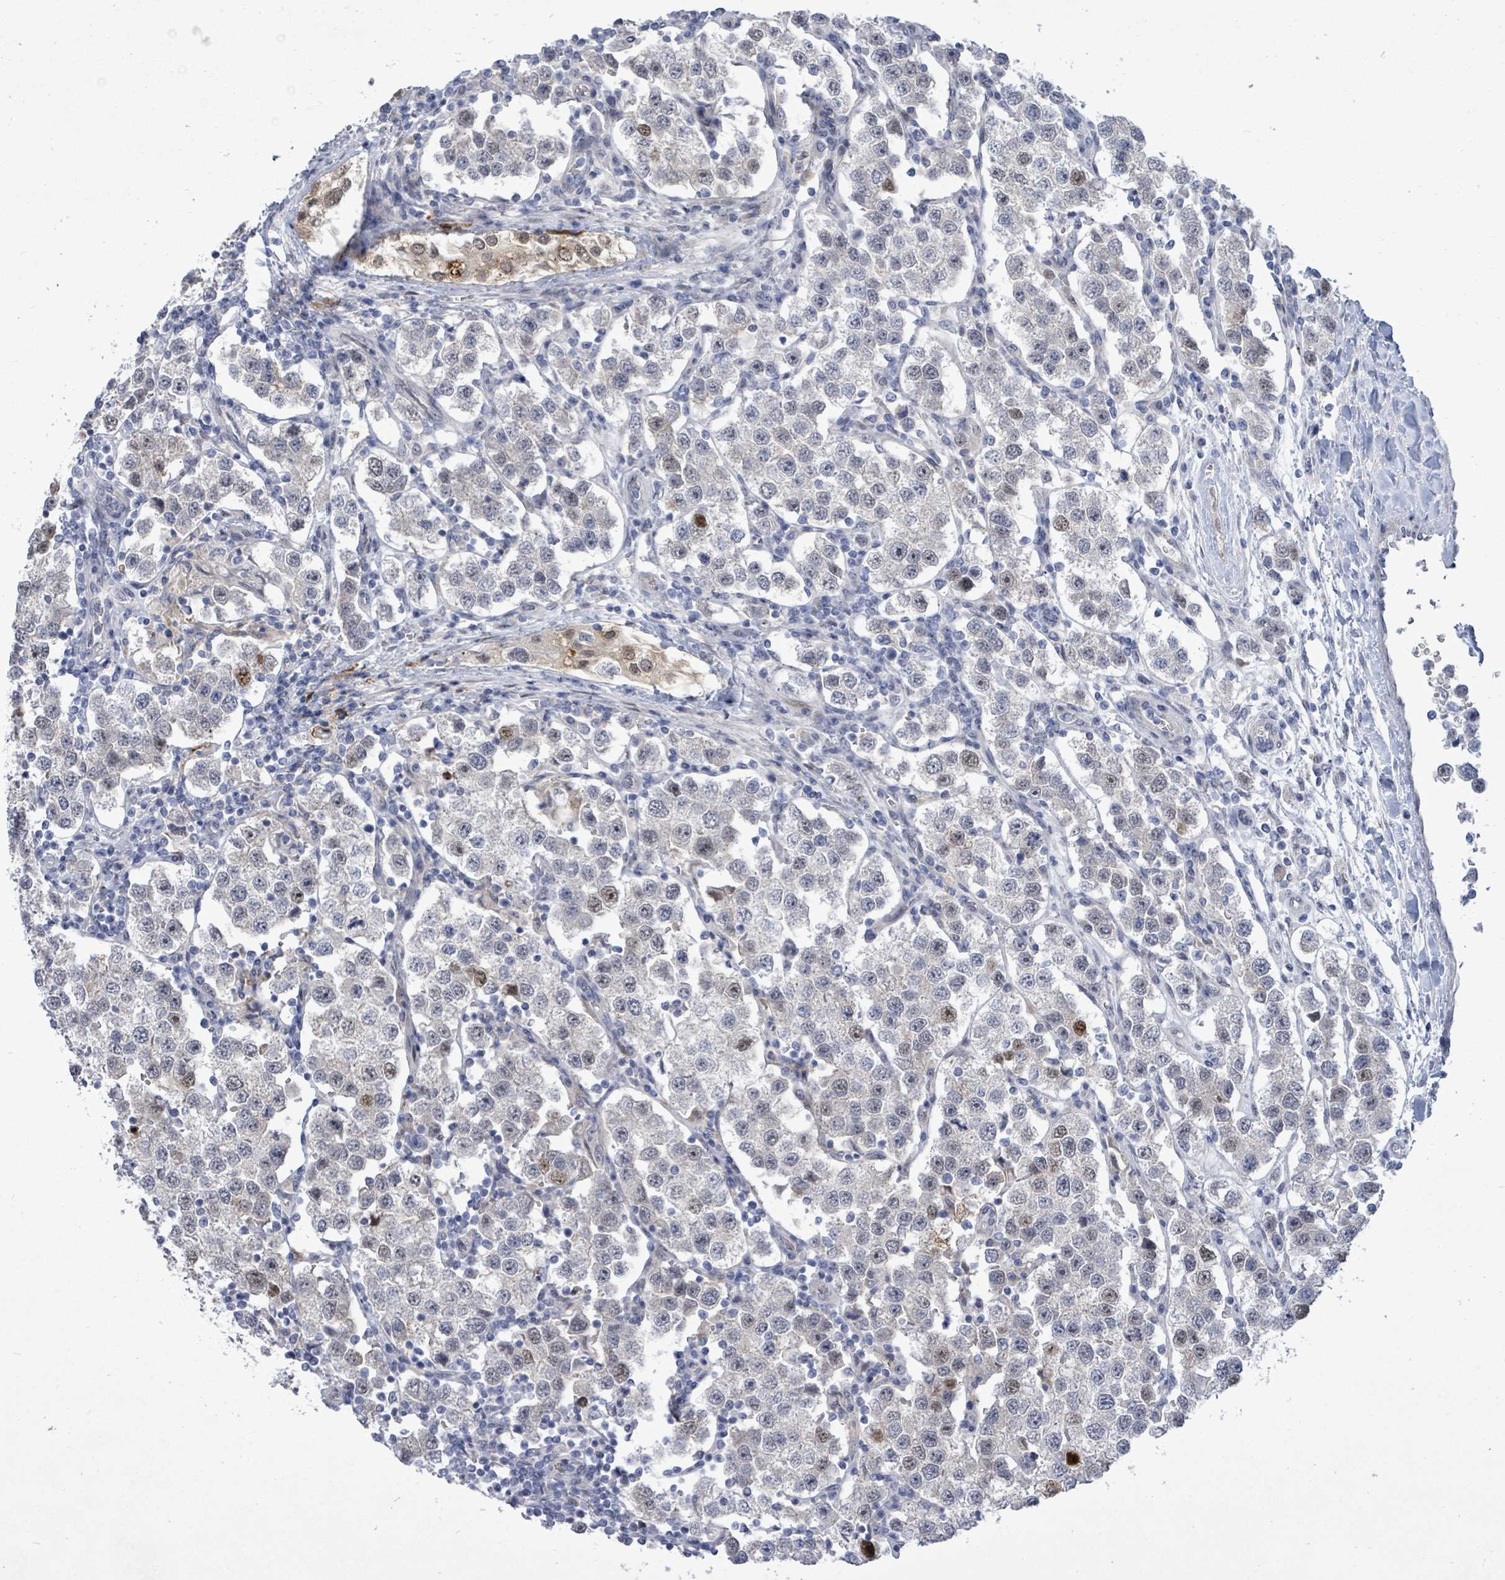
{"staining": {"intensity": "negative", "quantity": "none", "location": "none"}, "tissue": "testis cancer", "cell_type": "Tumor cells", "image_type": "cancer", "snomed": [{"axis": "morphology", "description": "Seminoma, NOS"}, {"axis": "topography", "description": "Testis"}], "caption": "This is a micrograph of immunohistochemistry (IHC) staining of seminoma (testis), which shows no expression in tumor cells.", "gene": "CT45A5", "patient": {"sex": "male", "age": 37}}